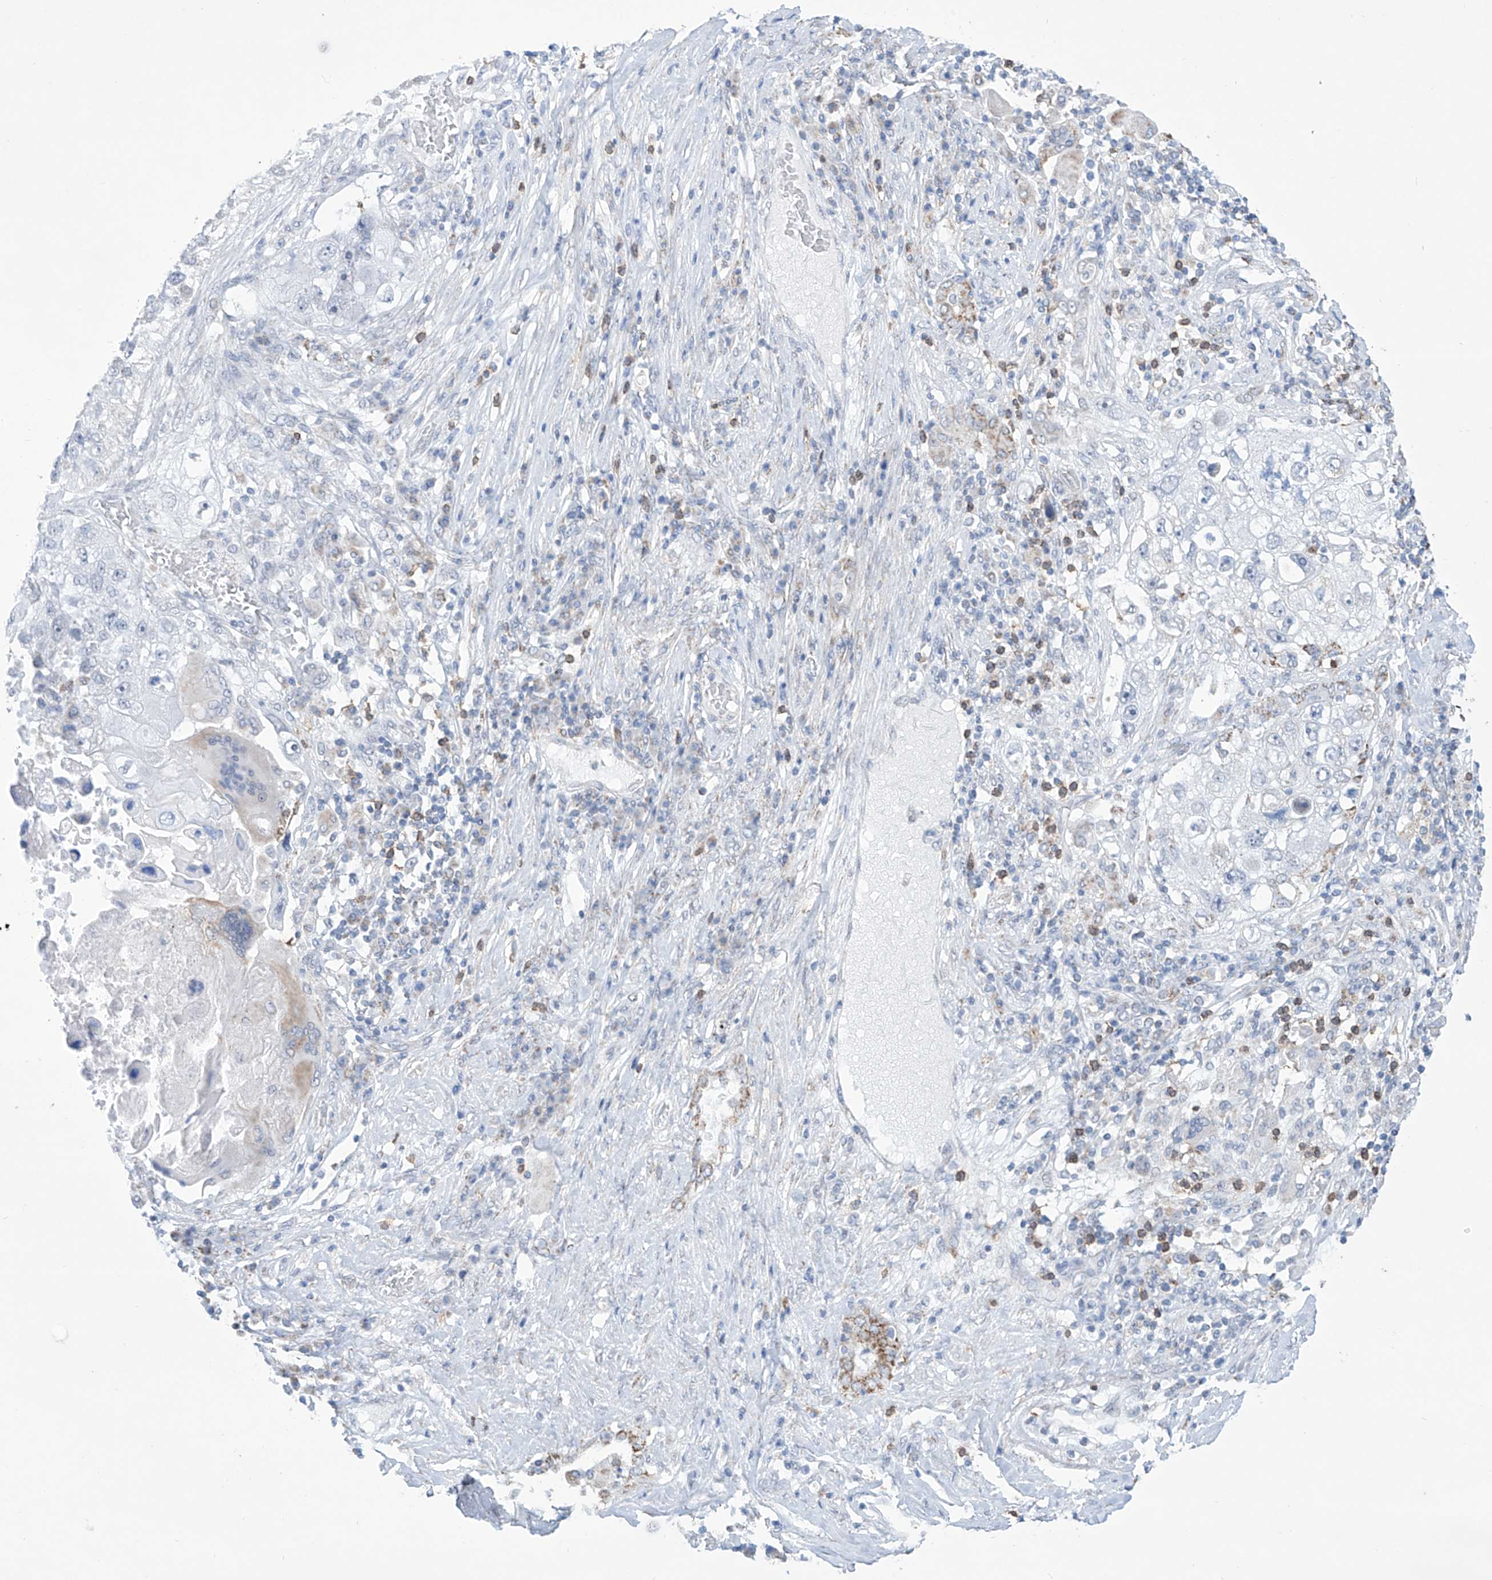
{"staining": {"intensity": "weak", "quantity": "<25%", "location": "cytoplasmic/membranous"}, "tissue": "lung cancer", "cell_type": "Tumor cells", "image_type": "cancer", "snomed": [{"axis": "morphology", "description": "Squamous cell carcinoma, NOS"}, {"axis": "topography", "description": "Lung"}], "caption": "High power microscopy photomicrograph of an immunohistochemistry histopathology image of lung squamous cell carcinoma, revealing no significant positivity in tumor cells.", "gene": "ALDH6A1", "patient": {"sex": "male", "age": 61}}